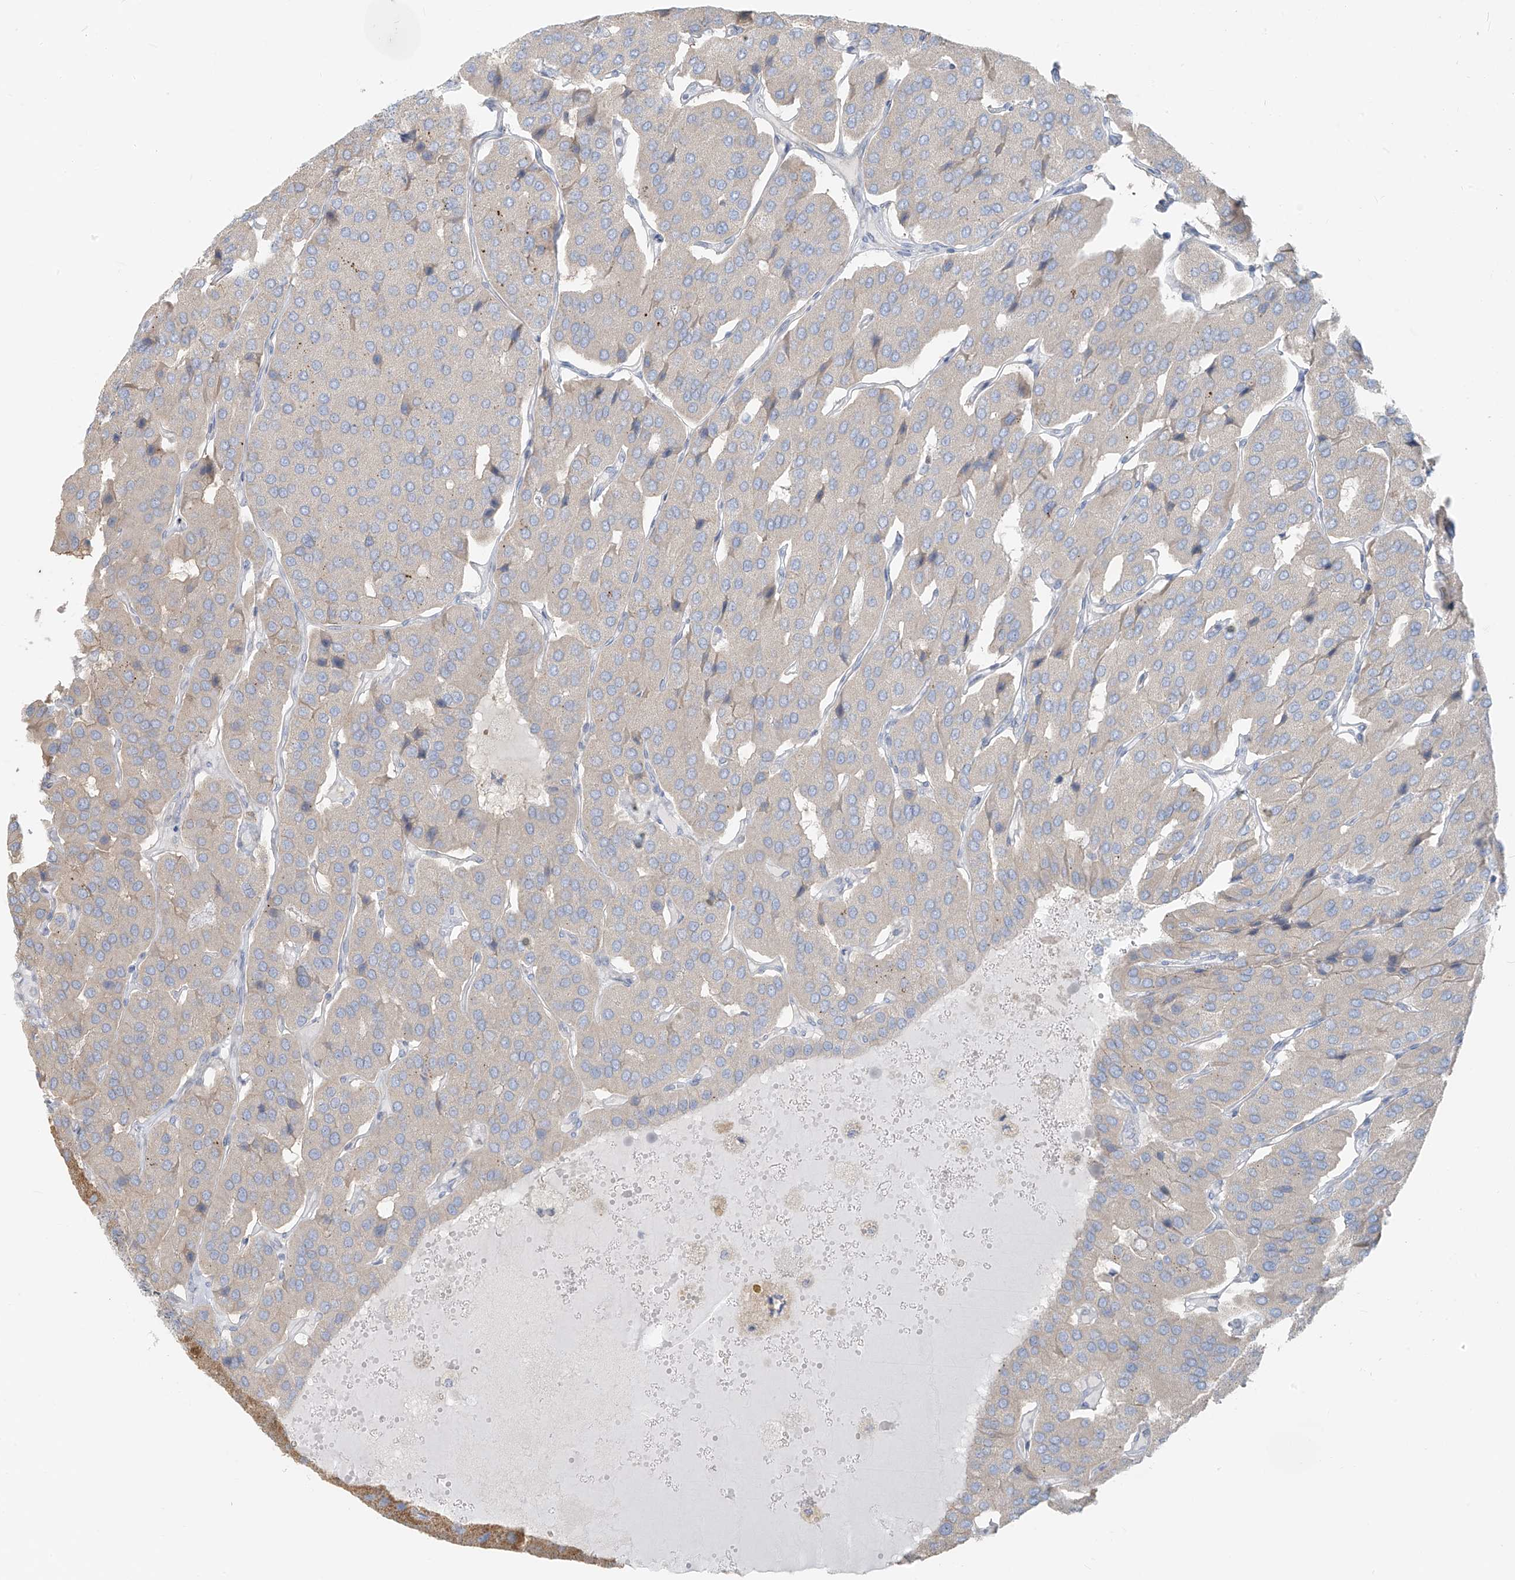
{"staining": {"intensity": "negative", "quantity": "none", "location": "none"}, "tissue": "parathyroid gland", "cell_type": "Glandular cells", "image_type": "normal", "snomed": [{"axis": "morphology", "description": "Normal tissue, NOS"}, {"axis": "morphology", "description": "Adenoma, NOS"}, {"axis": "topography", "description": "Parathyroid gland"}], "caption": "Immunohistochemical staining of normal human parathyroid gland exhibits no significant expression in glandular cells.", "gene": "UST", "patient": {"sex": "female", "age": 86}}